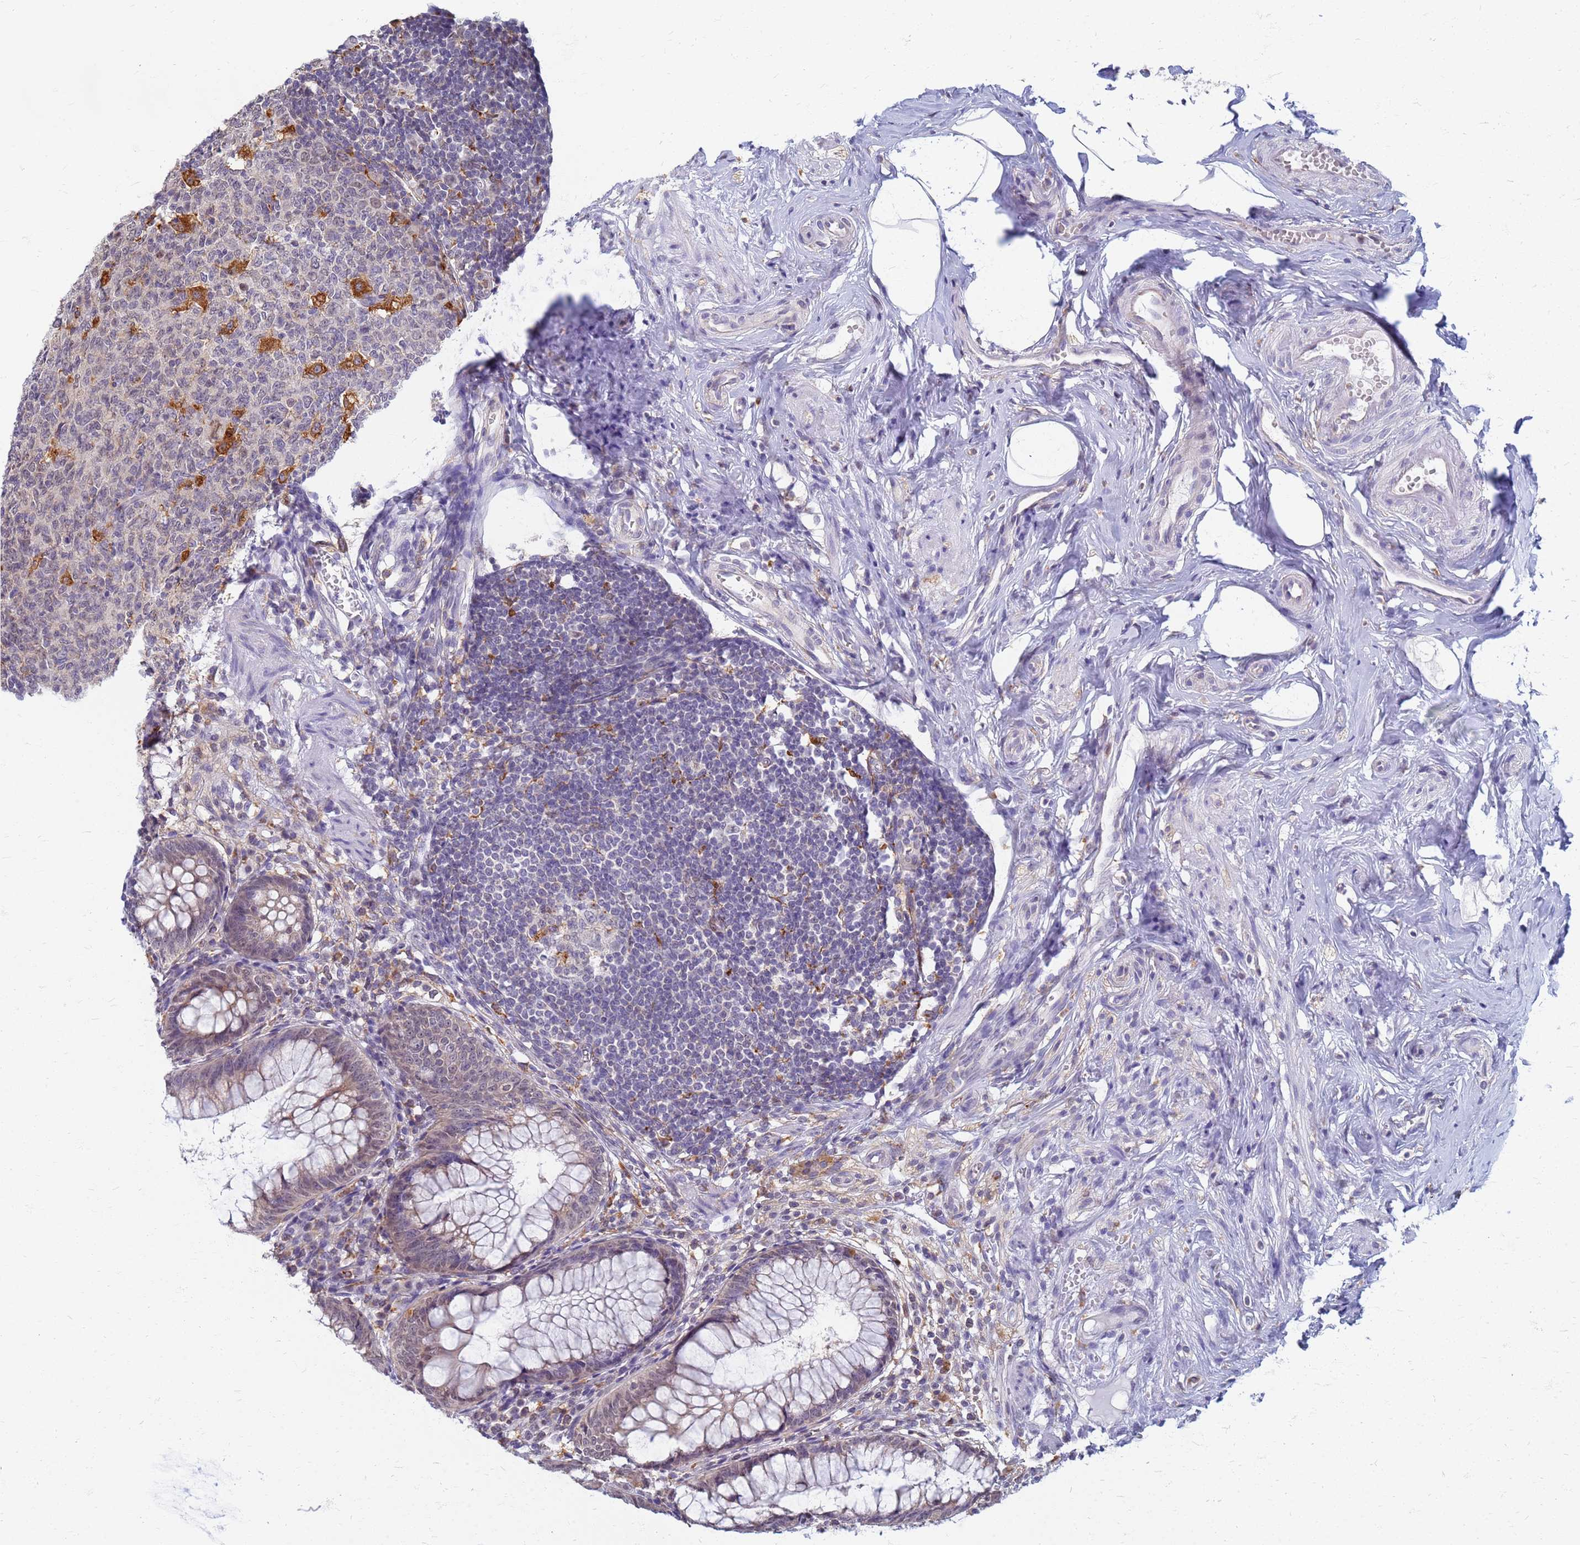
{"staining": {"intensity": "weak", "quantity": "25%-75%", "location": "cytoplasmic/membranous"}, "tissue": "appendix", "cell_type": "Glandular cells", "image_type": "normal", "snomed": [{"axis": "morphology", "description": "Normal tissue, NOS"}, {"axis": "topography", "description": "Appendix"}], "caption": "A photomicrograph of human appendix stained for a protein displays weak cytoplasmic/membranous brown staining in glandular cells. The protein of interest is stained brown, and the nuclei are stained in blue (DAB IHC with brightfield microscopy, high magnification).", "gene": "ATP6V1E1", "patient": {"sex": "male", "age": 56}}